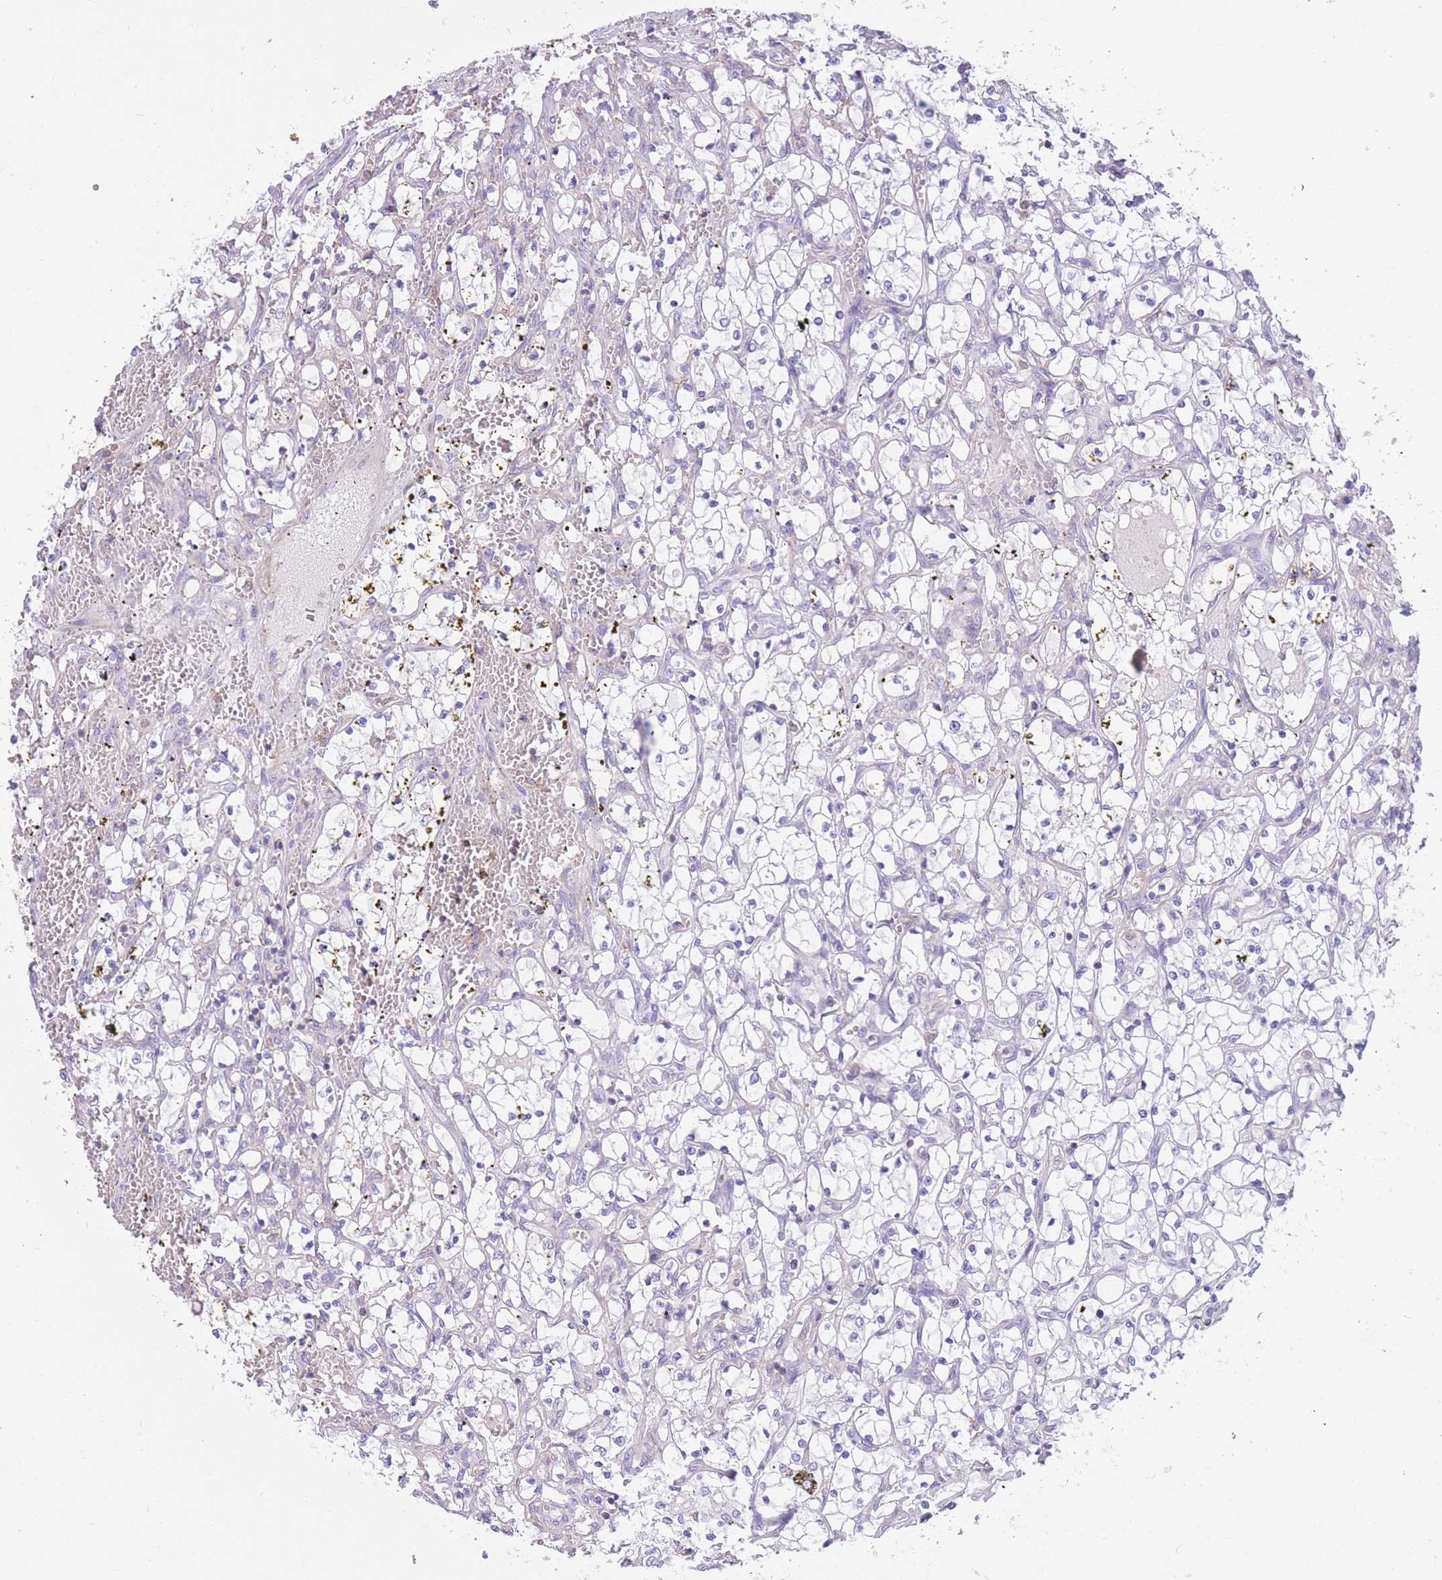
{"staining": {"intensity": "negative", "quantity": "none", "location": "none"}, "tissue": "renal cancer", "cell_type": "Tumor cells", "image_type": "cancer", "snomed": [{"axis": "morphology", "description": "Adenocarcinoma, NOS"}, {"axis": "topography", "description": "Kidney"}], "caption": "This is a photomicrograph of IHC staining of renal cancer, which shows no positivity in tumor cells.", "gene": "PDHA1", "patient": {"sex": "female", "age": 69}}